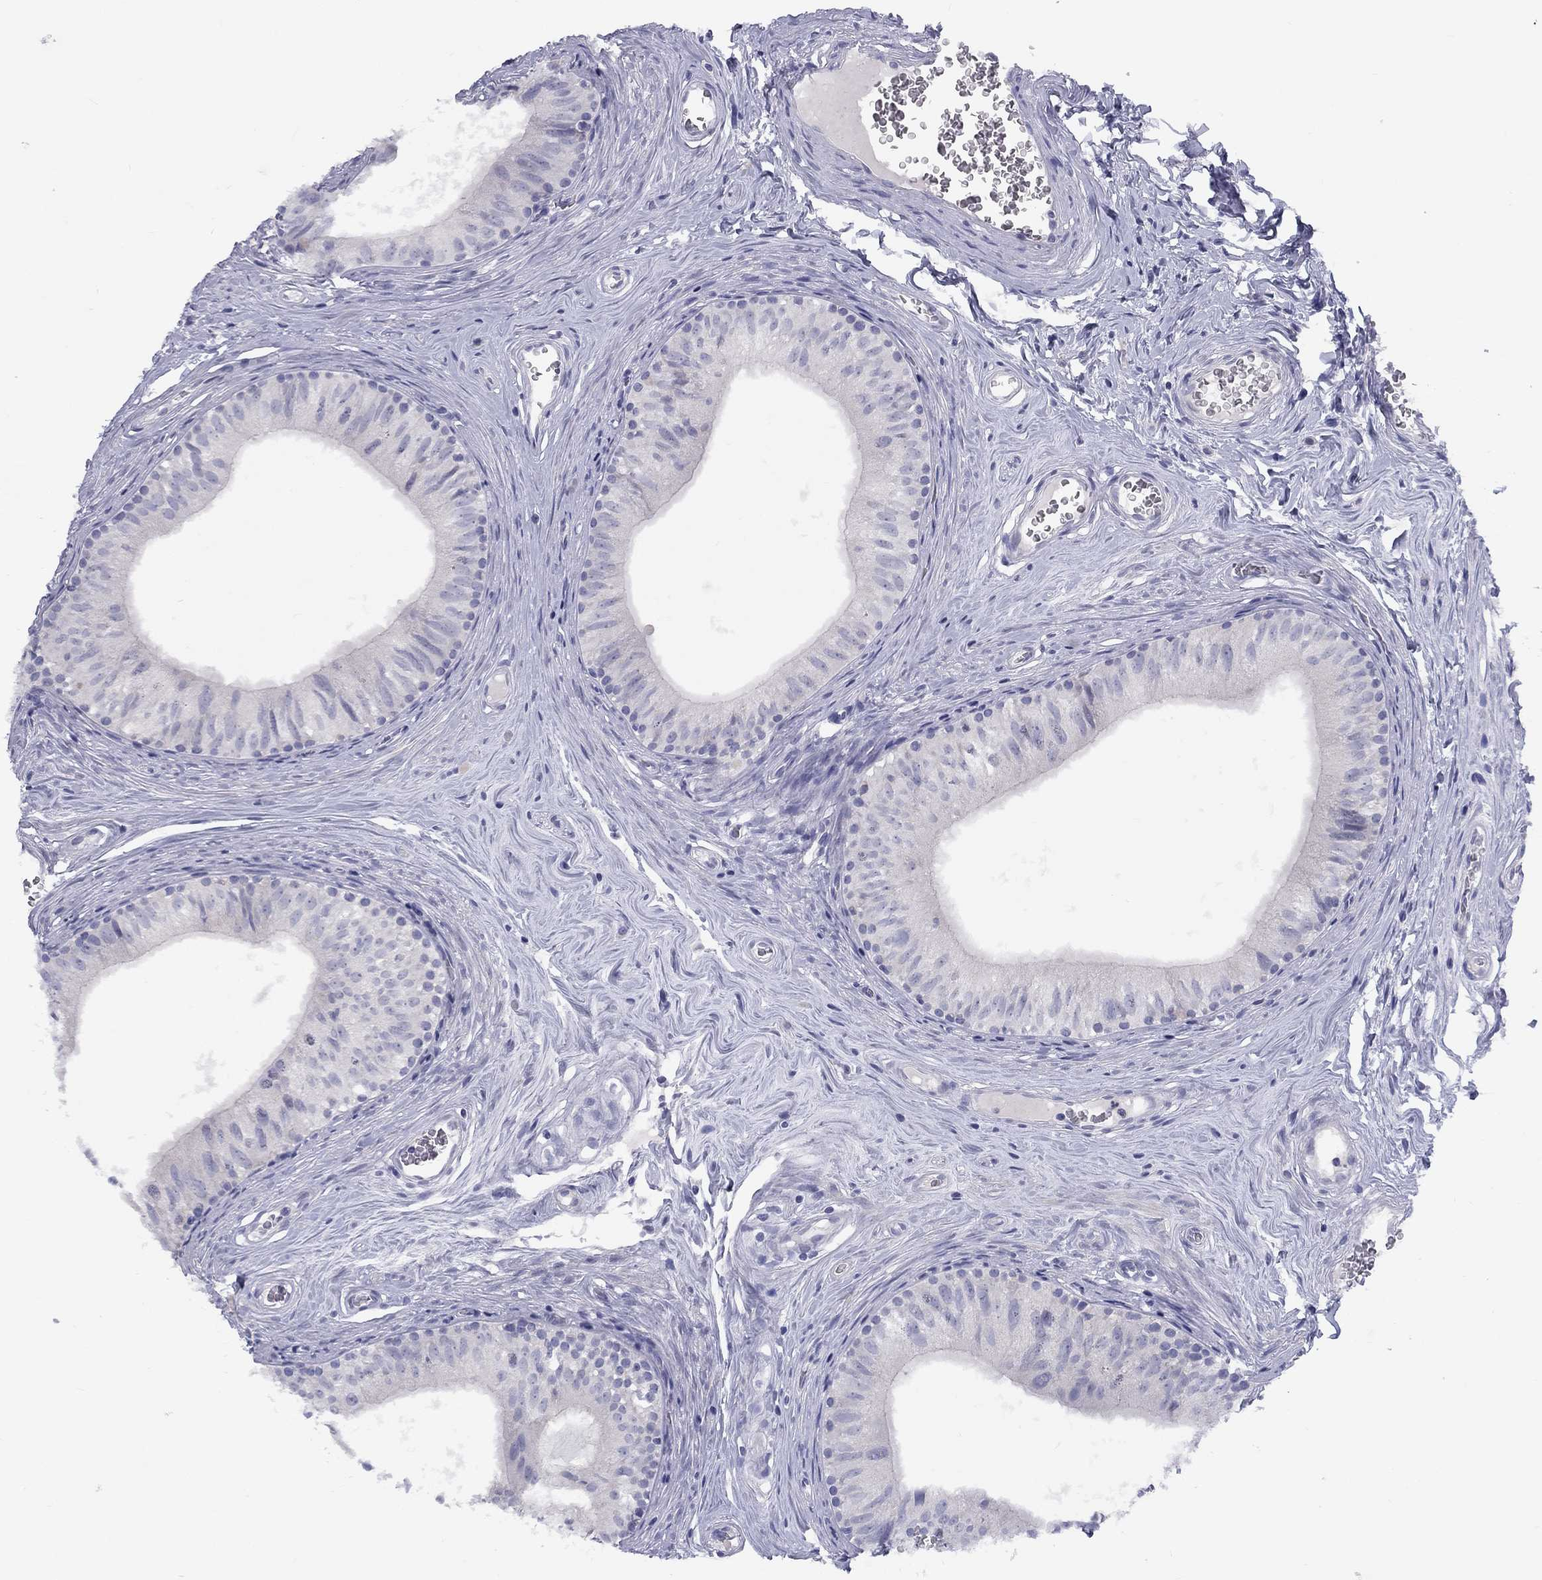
{"staining": {"intensity": "negative", "quantity": "none", "location": "none"}, "tissue": "epididymis", "cell_type": "Glandular cells", "image_type": "normal", "snomed": [{"axis": "morphology", "description": "Normal tissue, NOS"}, {"axis": "topography", "description": "Epididymis"}], "caption": "The IHC photomicrograph has no significant staining in glandular cells of epididymis.", "gene": "CACNA1A", "patient": {"sex": "male", "age": 52}}